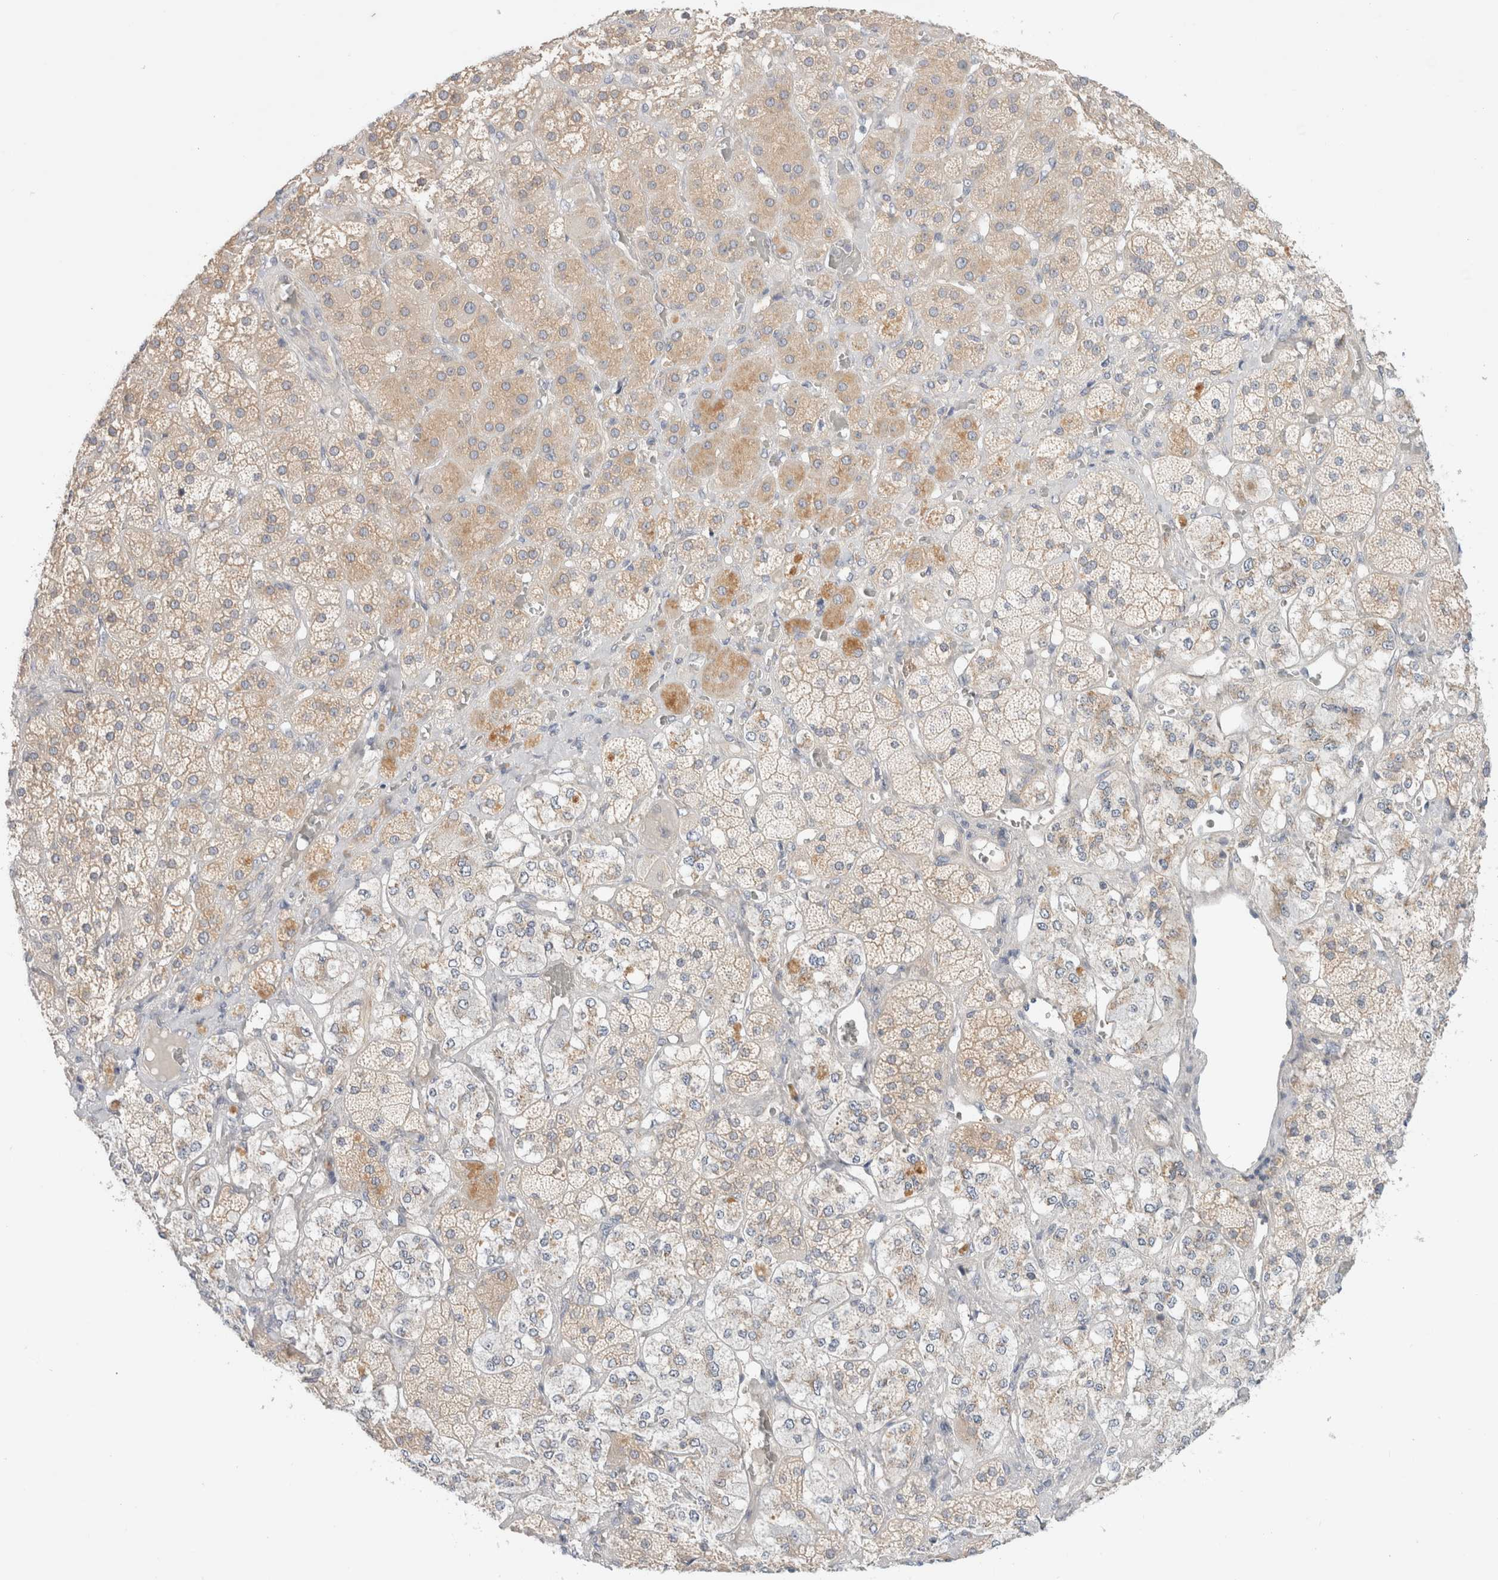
{"staining": {"intensity": "weak", "quantity": ">75%", "location": "cytoplasmic/membranous"}, "tissue": "adrenal gland", "cell_type": "Glandular cells", "image_type": "normal", "snomed": [{"axis": "morphology", "description": "Normal tissue, NOS"}, {"axis": "topography", "description": "Adrenal gland"}], "caption": "Protein positivity by IHC demonstrates weak cytoplasmic/membranous expression in about >75% of glandular cells in normal adrenal gland.", "gene": "MARK3", "patient": {"sex": "male", "age": 57}}